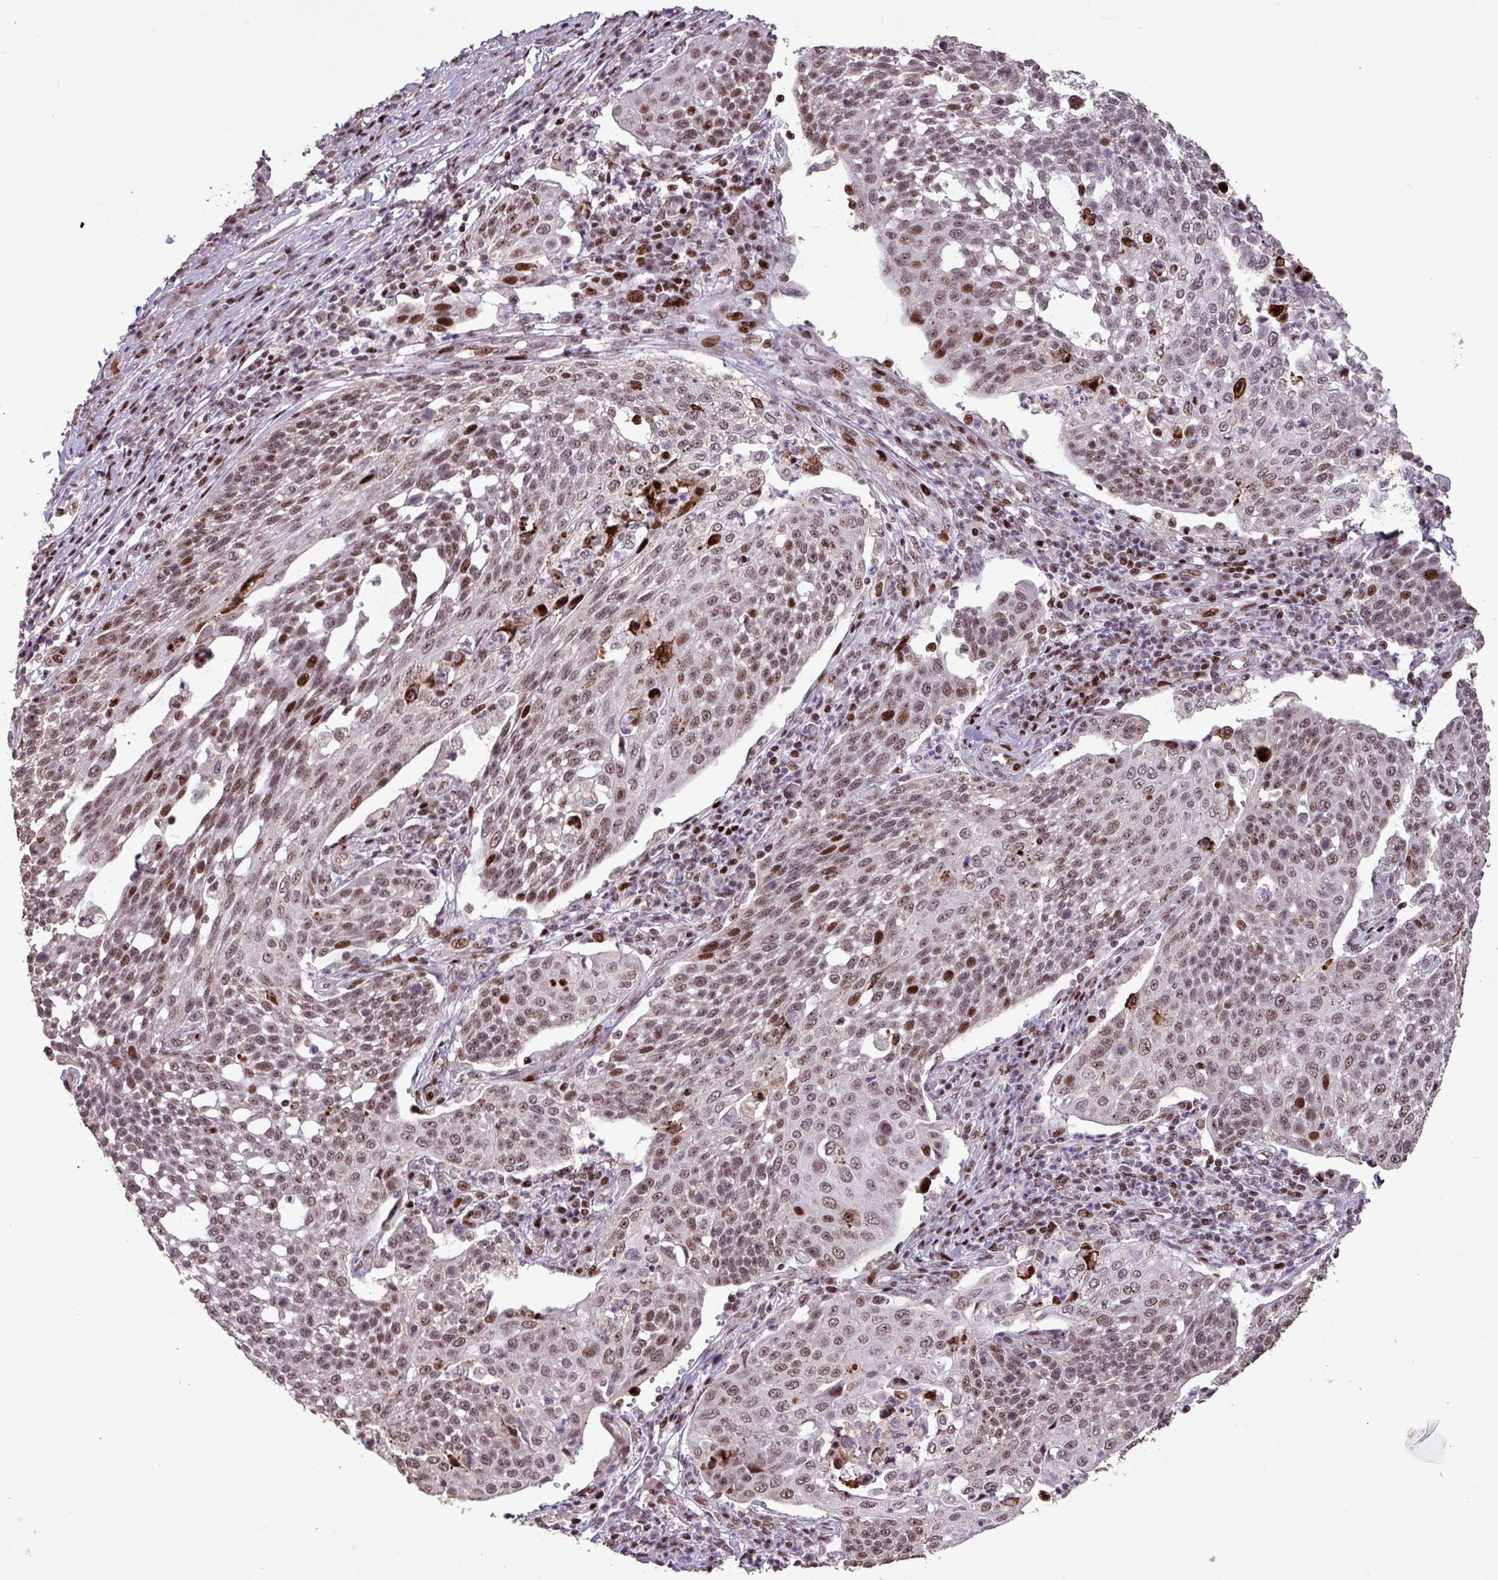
{"staining": {"intensity": "moderate", "quantity": "25%-75%", "location": "nuclear"}, "tissue": "cervical cancer", "cell_type": "Tumor cells", "image_type": "cancer", "snomed": [{"axis": "morphology", "description": "Squamous cell carcinoma, NOS"}, {"axis": "topography", "description": "Cervix"}], "caption": "Protein staining by immunohistochemistry (IHC) shows moderate nuclear positivity in about 25%-75% of tumor cells in cervical cancer. (DAB = brown stain, brightfield microscopy at high magnification).", "gene": "ZNF709", "patient": {"sex": "female", "age": 34}}